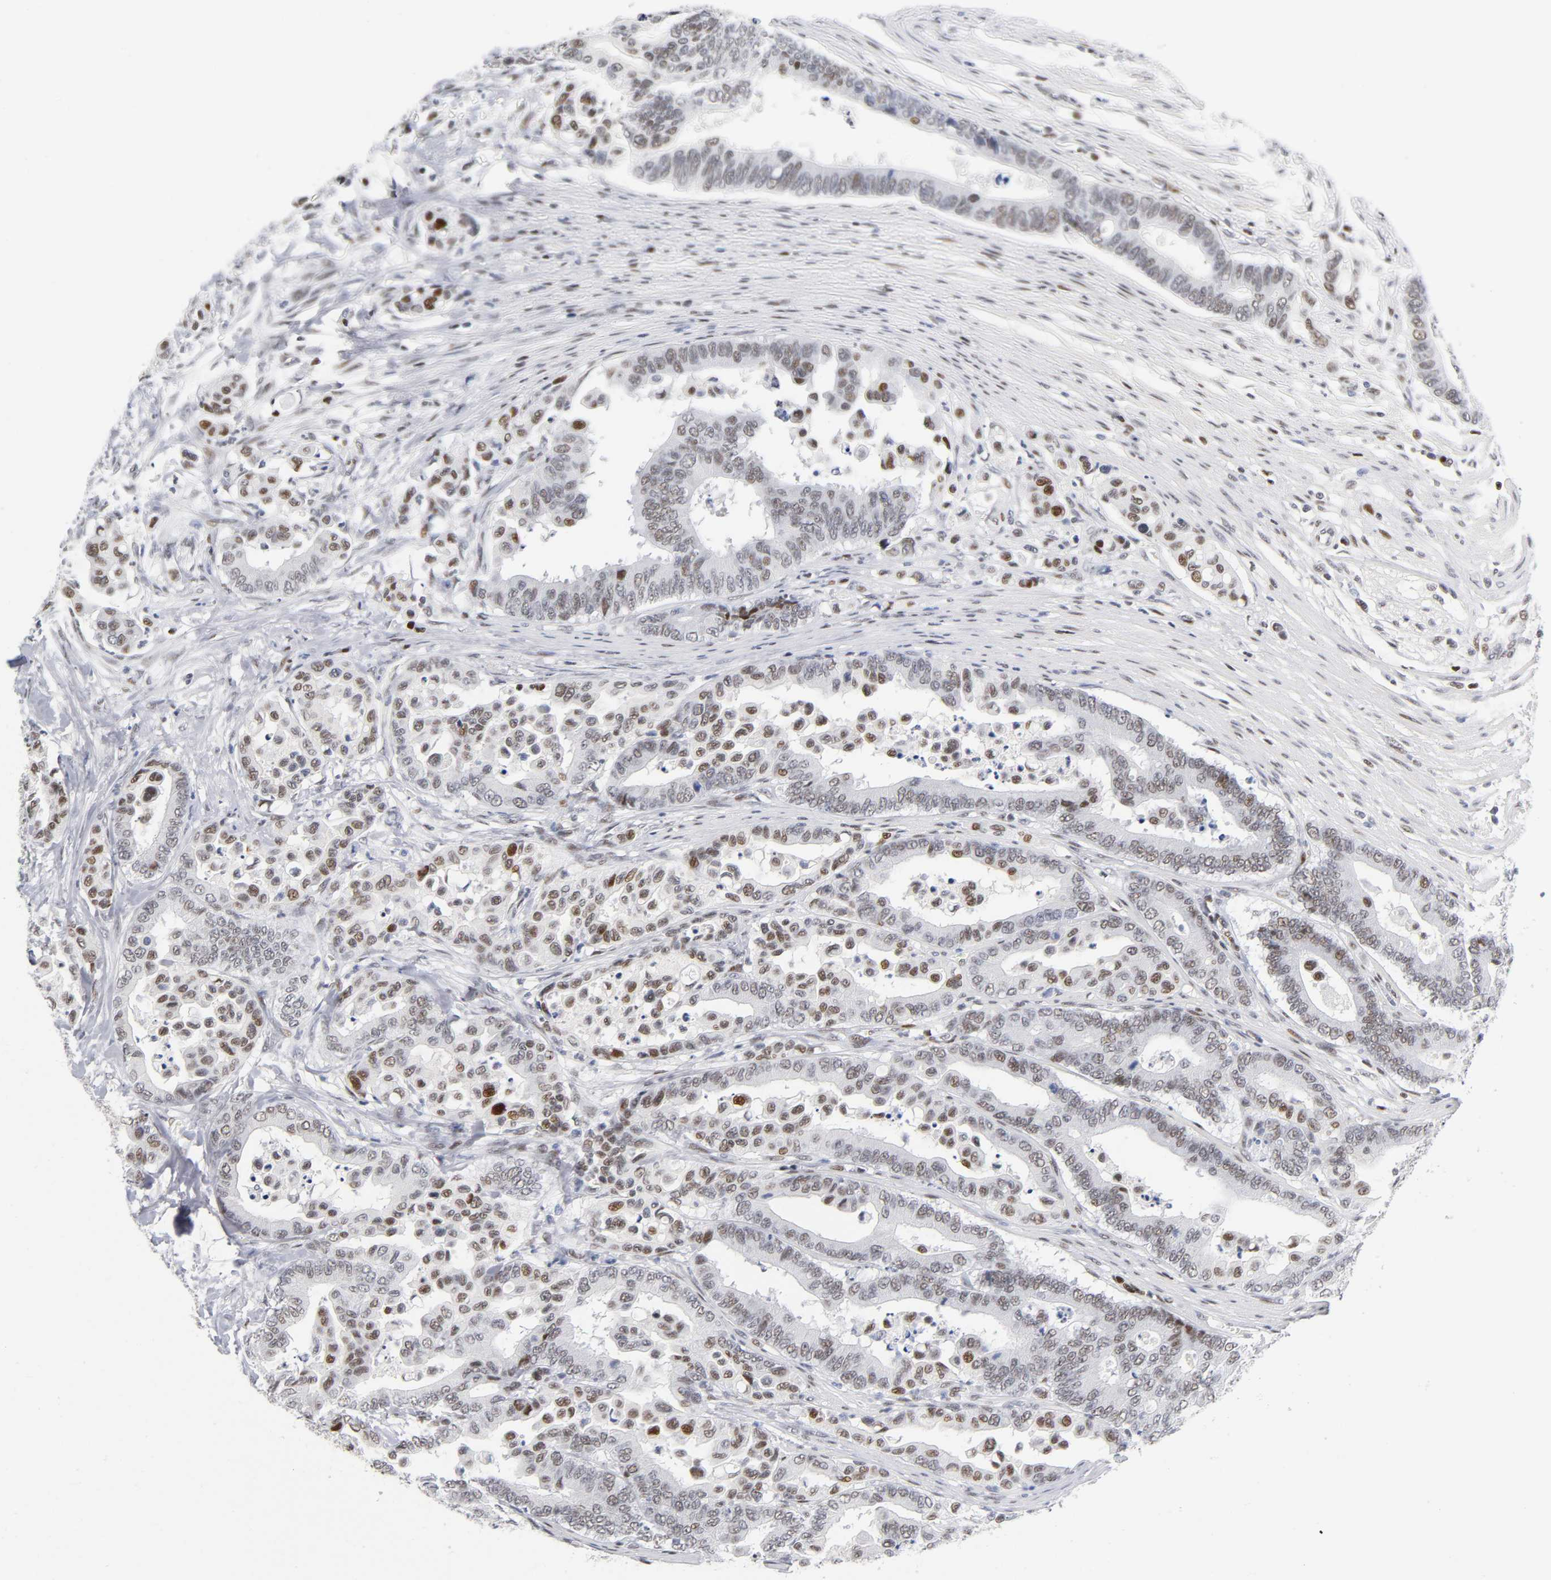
{"staining": {"intensity": "weak", "quantity": ">75%", "location": "nuclear"}, "tissue": "colorectal cancer", "cell_type": "Tumor cells", "image_type": "cancer", "snomed": [{"axis": "morphology", "description": "Normal tissue, NOS"}, {"axis": "morphology", "description": "Adenocarcinoma, NOS"}, {"axis": "topography", "description": "Colon"}], "caption": "Protein expression by immunohistochemistry (IHC) reveals weak nuclear positivity in approximately >75% of tumor cells in colorectal cancer (adenocarcinoma). (DAB IHC, brown staining for protein, blue staining for nuclei).", "gene": "SP3", "patient": {"sex": "male", "age": 82}}